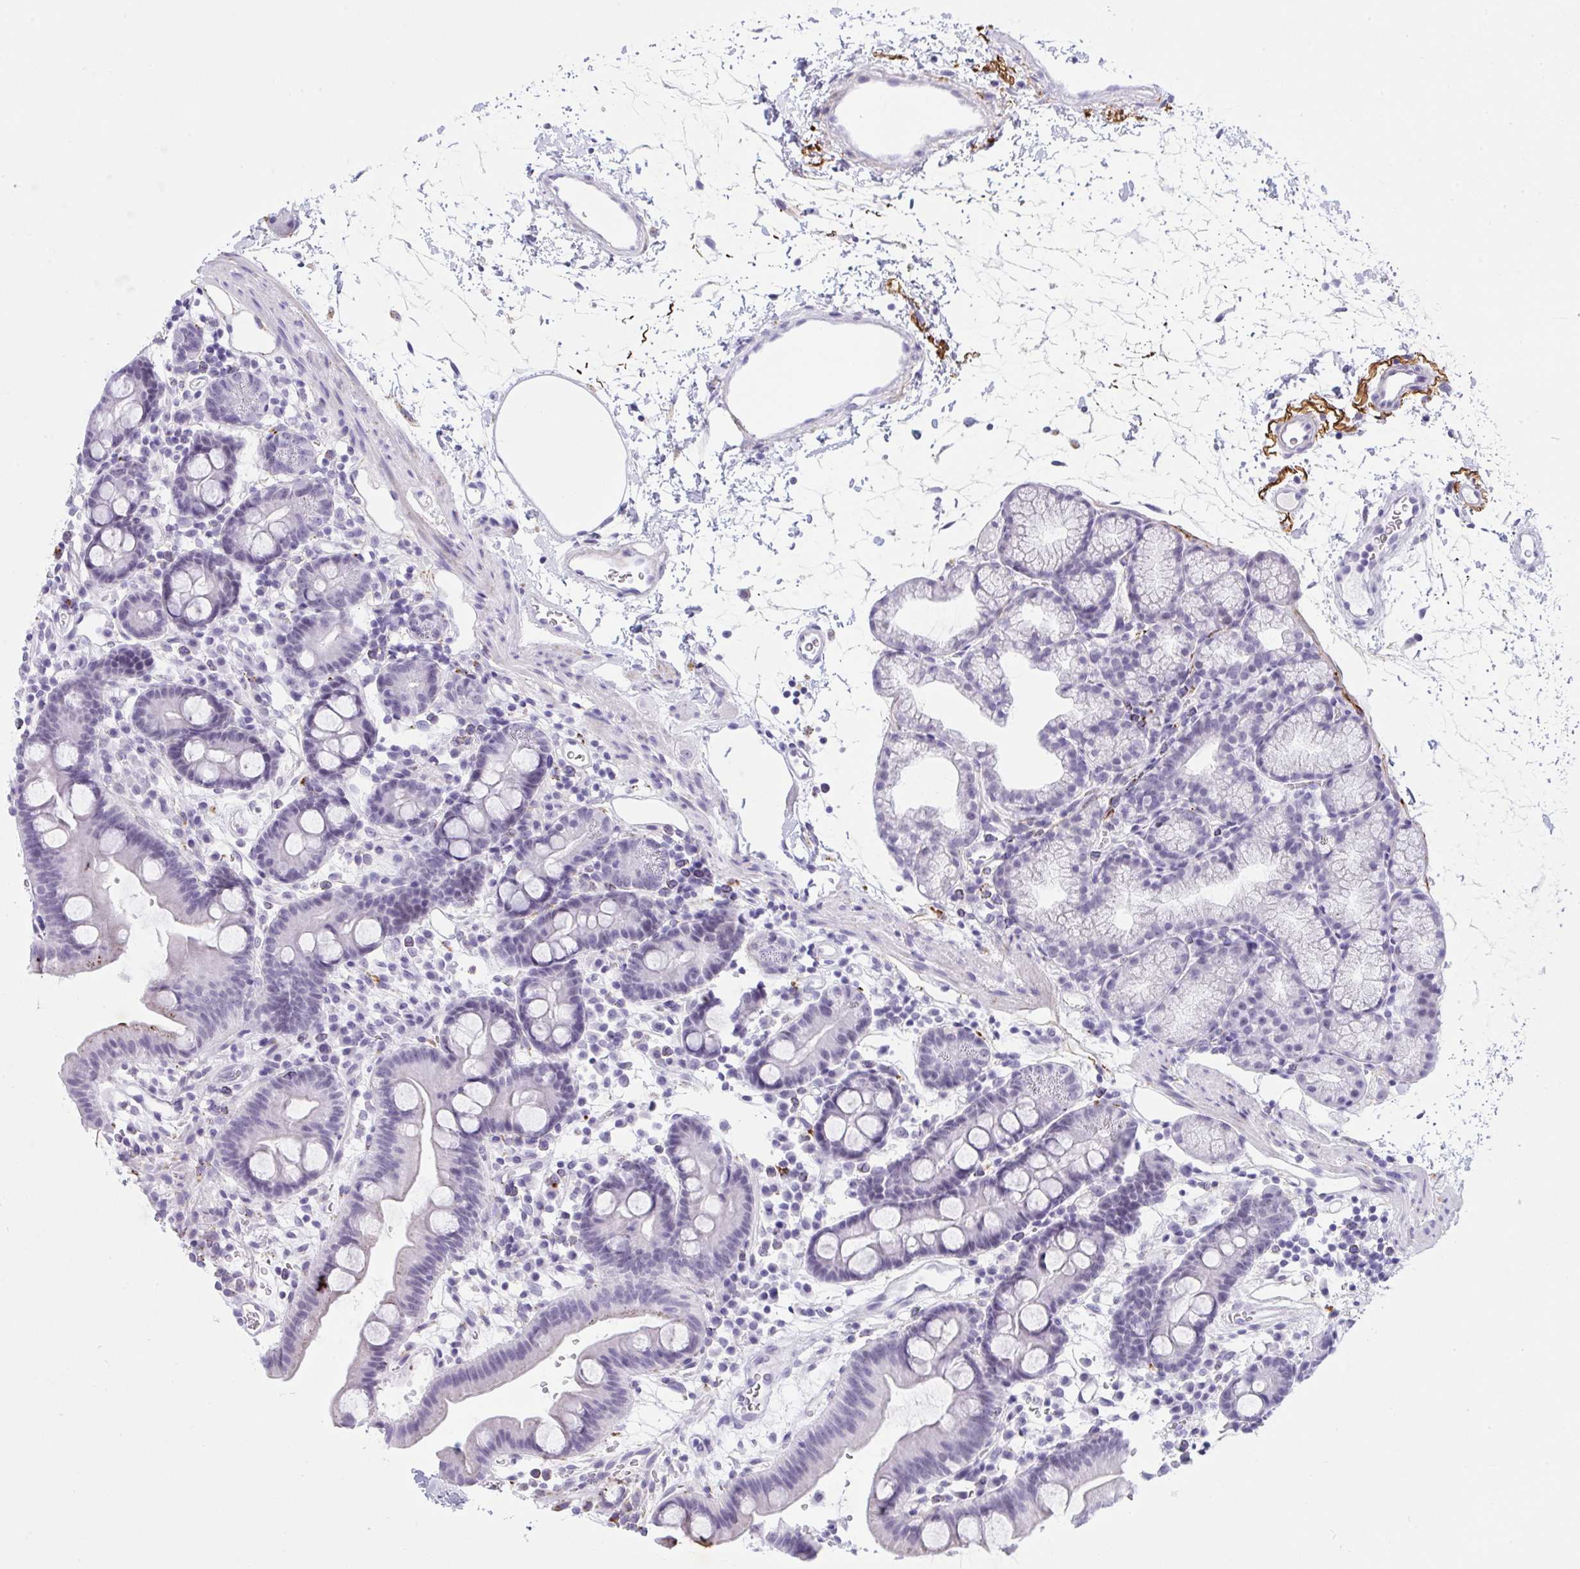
{"staining": {"intensity": "negative", "quantity": "none", "location": "none"}, "tissue": "duodenum", "cell_type": "Glandular cells", "image_type": "normal", "snomed": [{"axis": "morphology", "description": "Normal tissue, NOS"}, {"axis": "topography", "description": "Duodenum"}], "caption": "IHC photomicrograph of benign duodenum: human duodenum stained with DAB (3,3'-diaminobenzidine) exhibits no significant protein expression in glandular cells.", "gene": "ELN", "patient": {"sex": "male", "age": 59}}